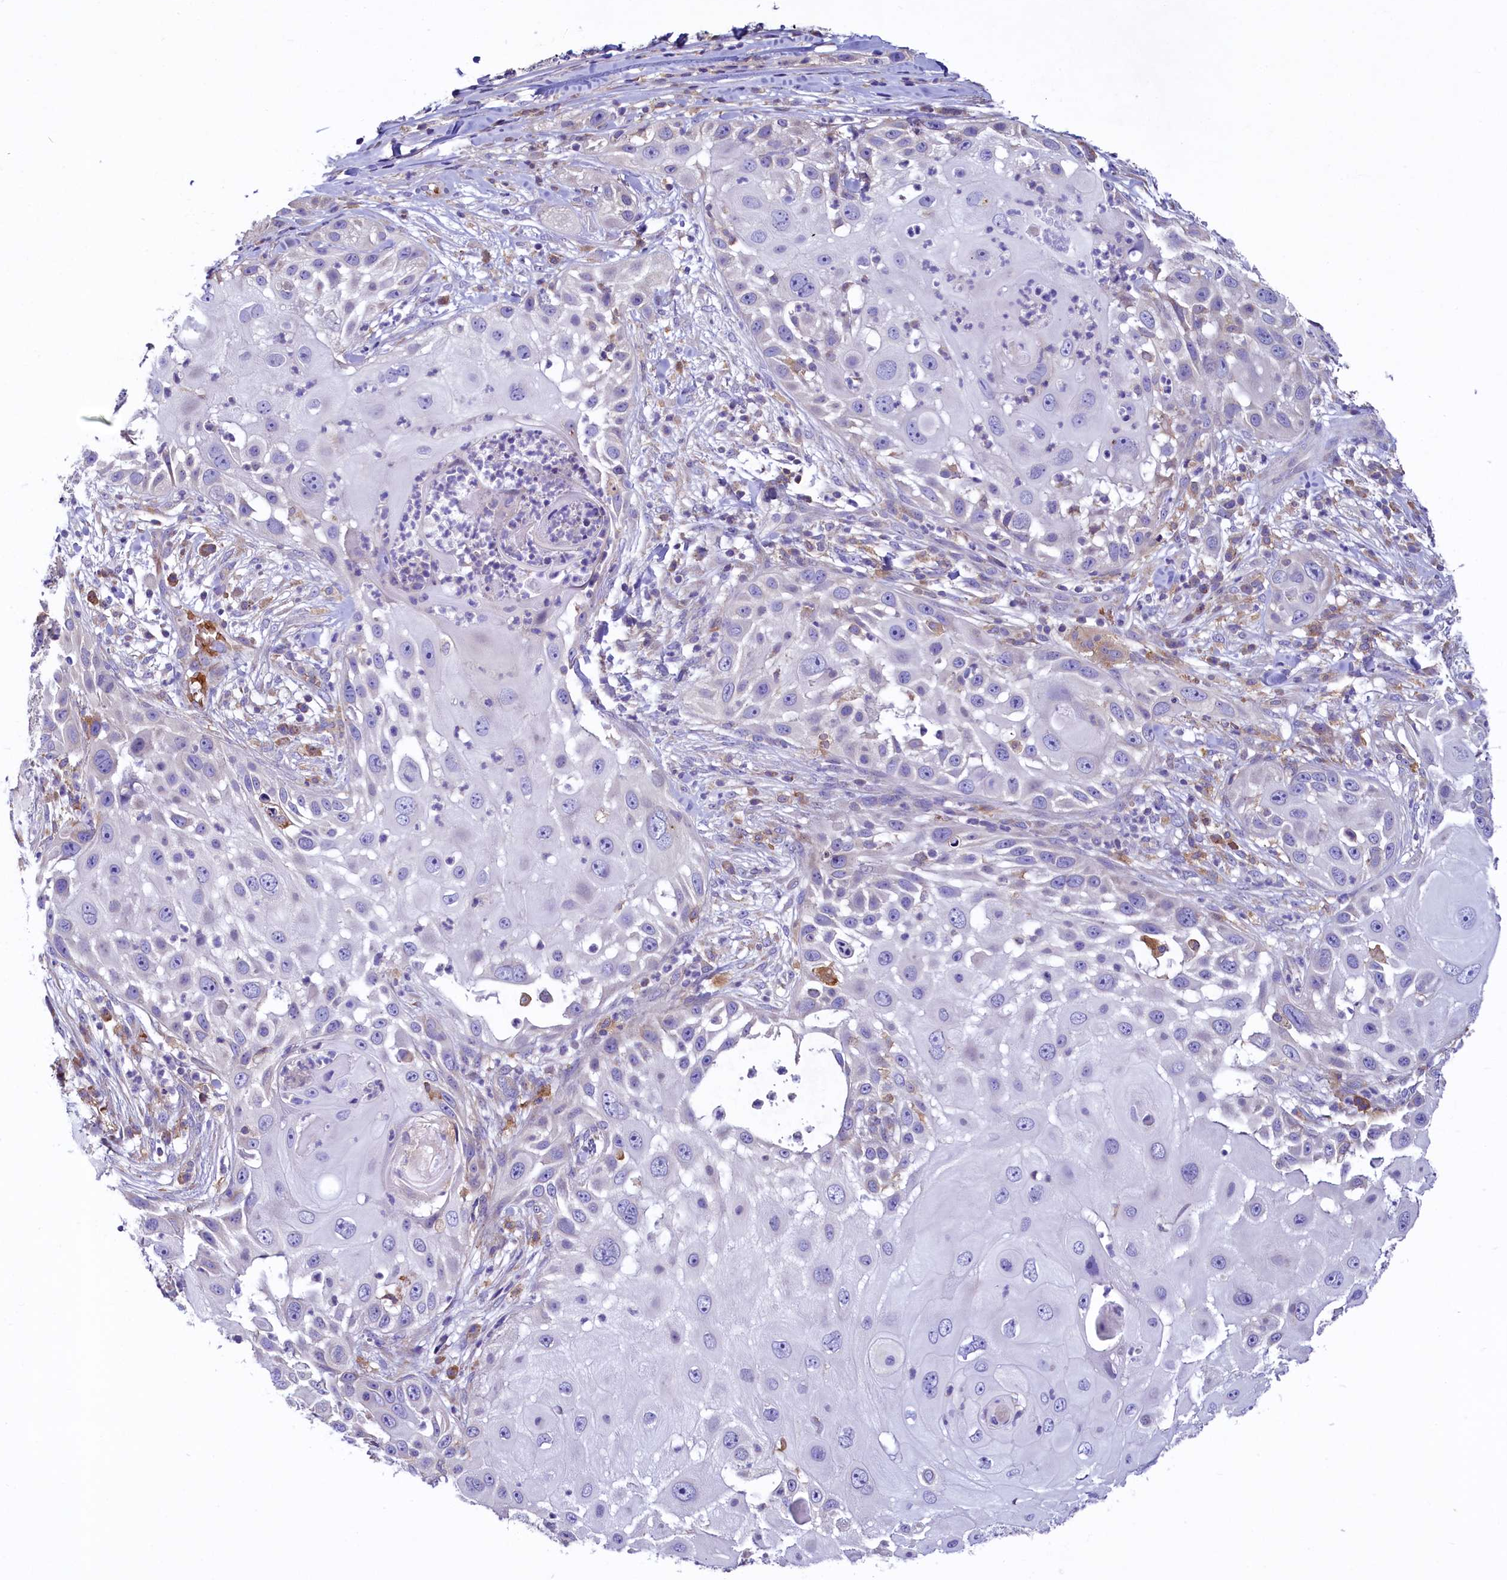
{"staining": {"intensity": "negative", "quantity": "none", "location": "none"}, "tissue": "skin cancer", "cell_type": "Tumor cells", "image_type": "cancer", "snomed": [{"axis": "morphology", "description": "Squamous cell carcinoma, NOS"}, {"axis": "topography", "description": "Skin"}], "caption": "There is no significant staining in tumor cells of skin cancer (squamous cell carcinoma). Brightfield microscopy of immunohistochemistry stained with DAB (brown) and hematoxylin (blue), captured at high magnification.", "gene": "HPS6", "patient": {"sex": "female", "age": 44}}